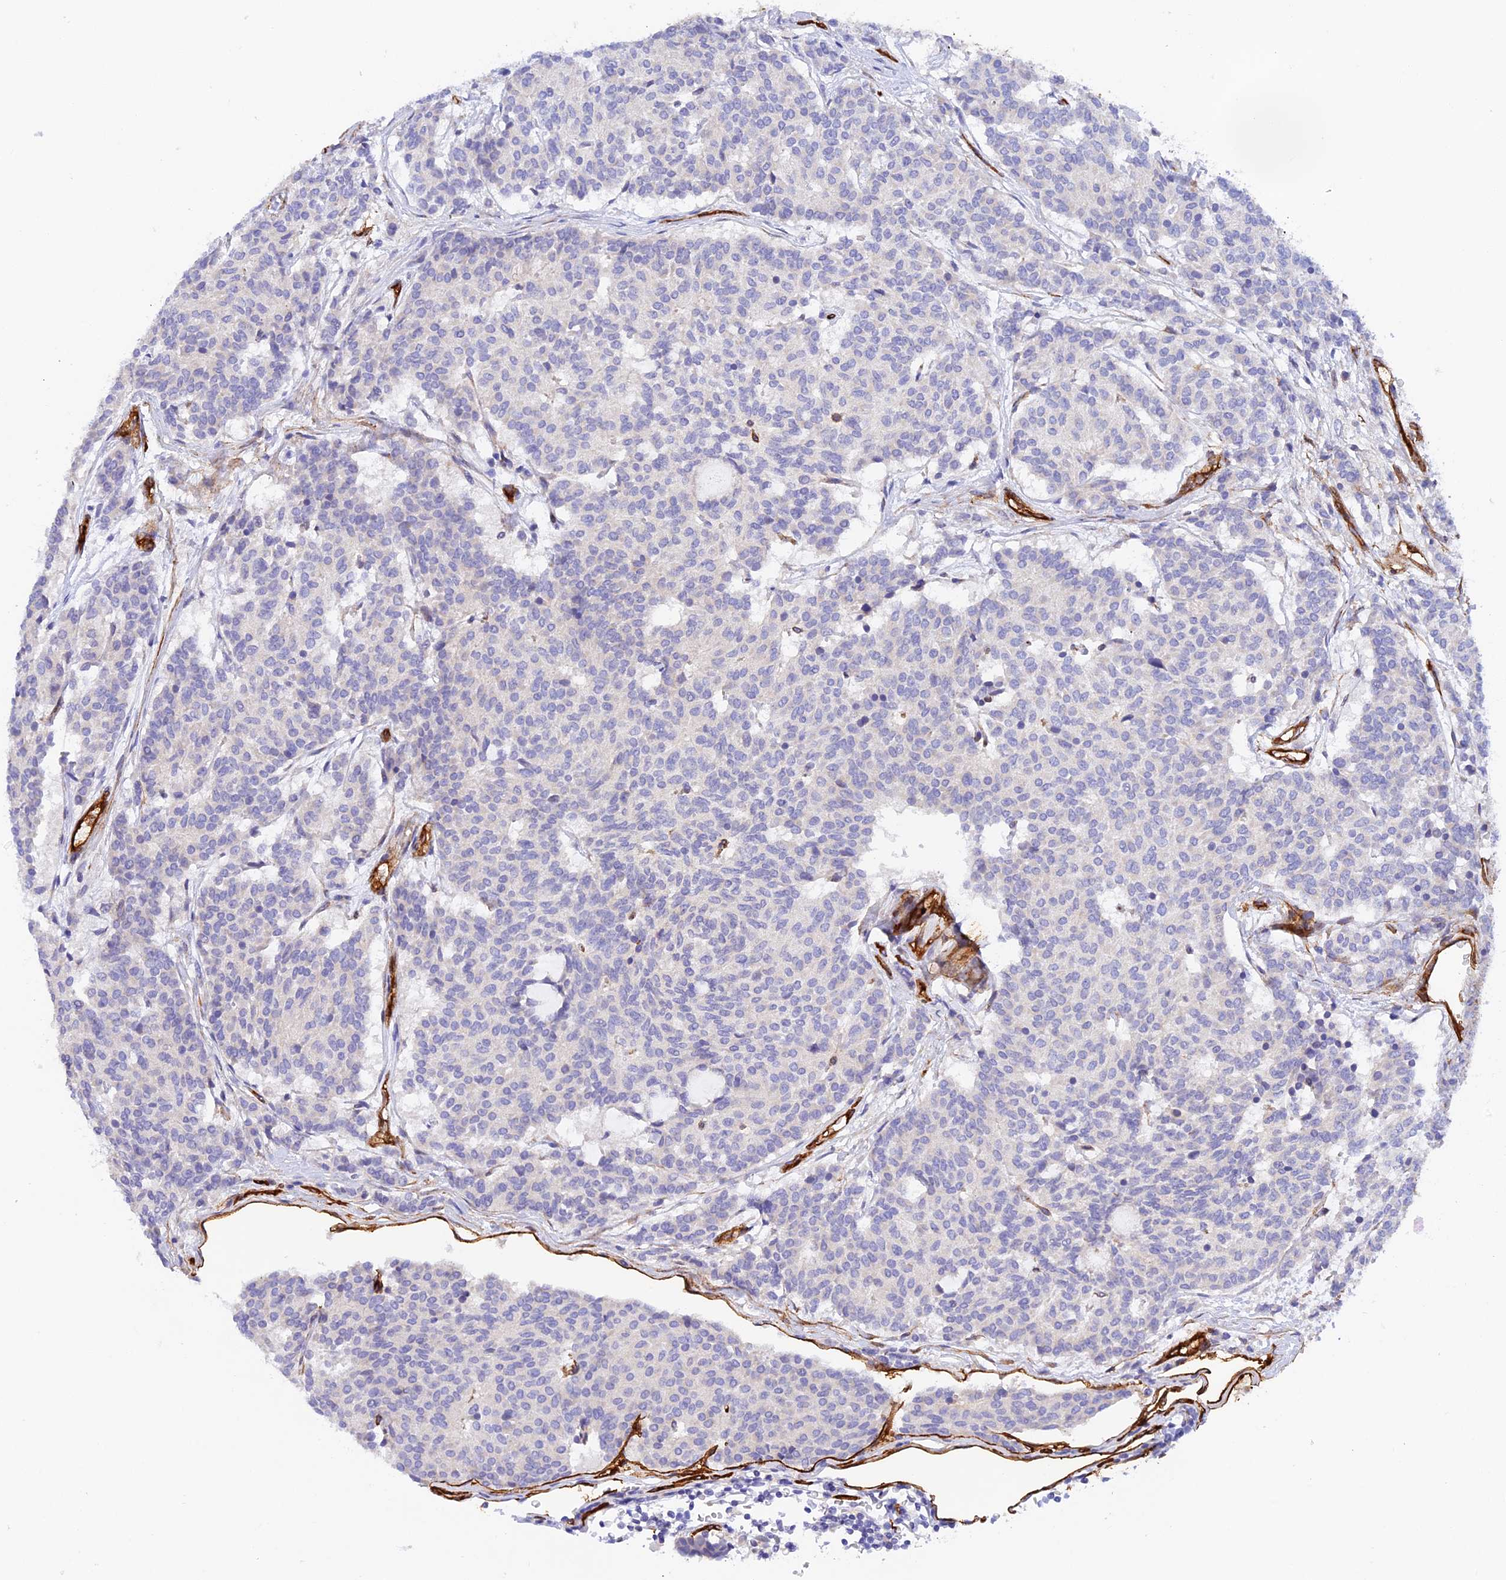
{"staining": {"intensity": "negative", "quantity": "none", "location": "none"}, "tissue": "carcinoid", "cell_type": "Tumor cells", "image_type": "cancer", "snomed": [{"axis": "morphology", "description": "Carcinoid, malignant, NOS"}, {"axis": "topography", "description": "Pancreas"}], "caption": "Micrograph shows no protein expression in tumor cells of carcinoid tissue. (Immunohistochemistry (ihc), brightfield microscopy, high magnification).", "gene": "MYO9A", "patient": {"sex": "female", "age": 54}}